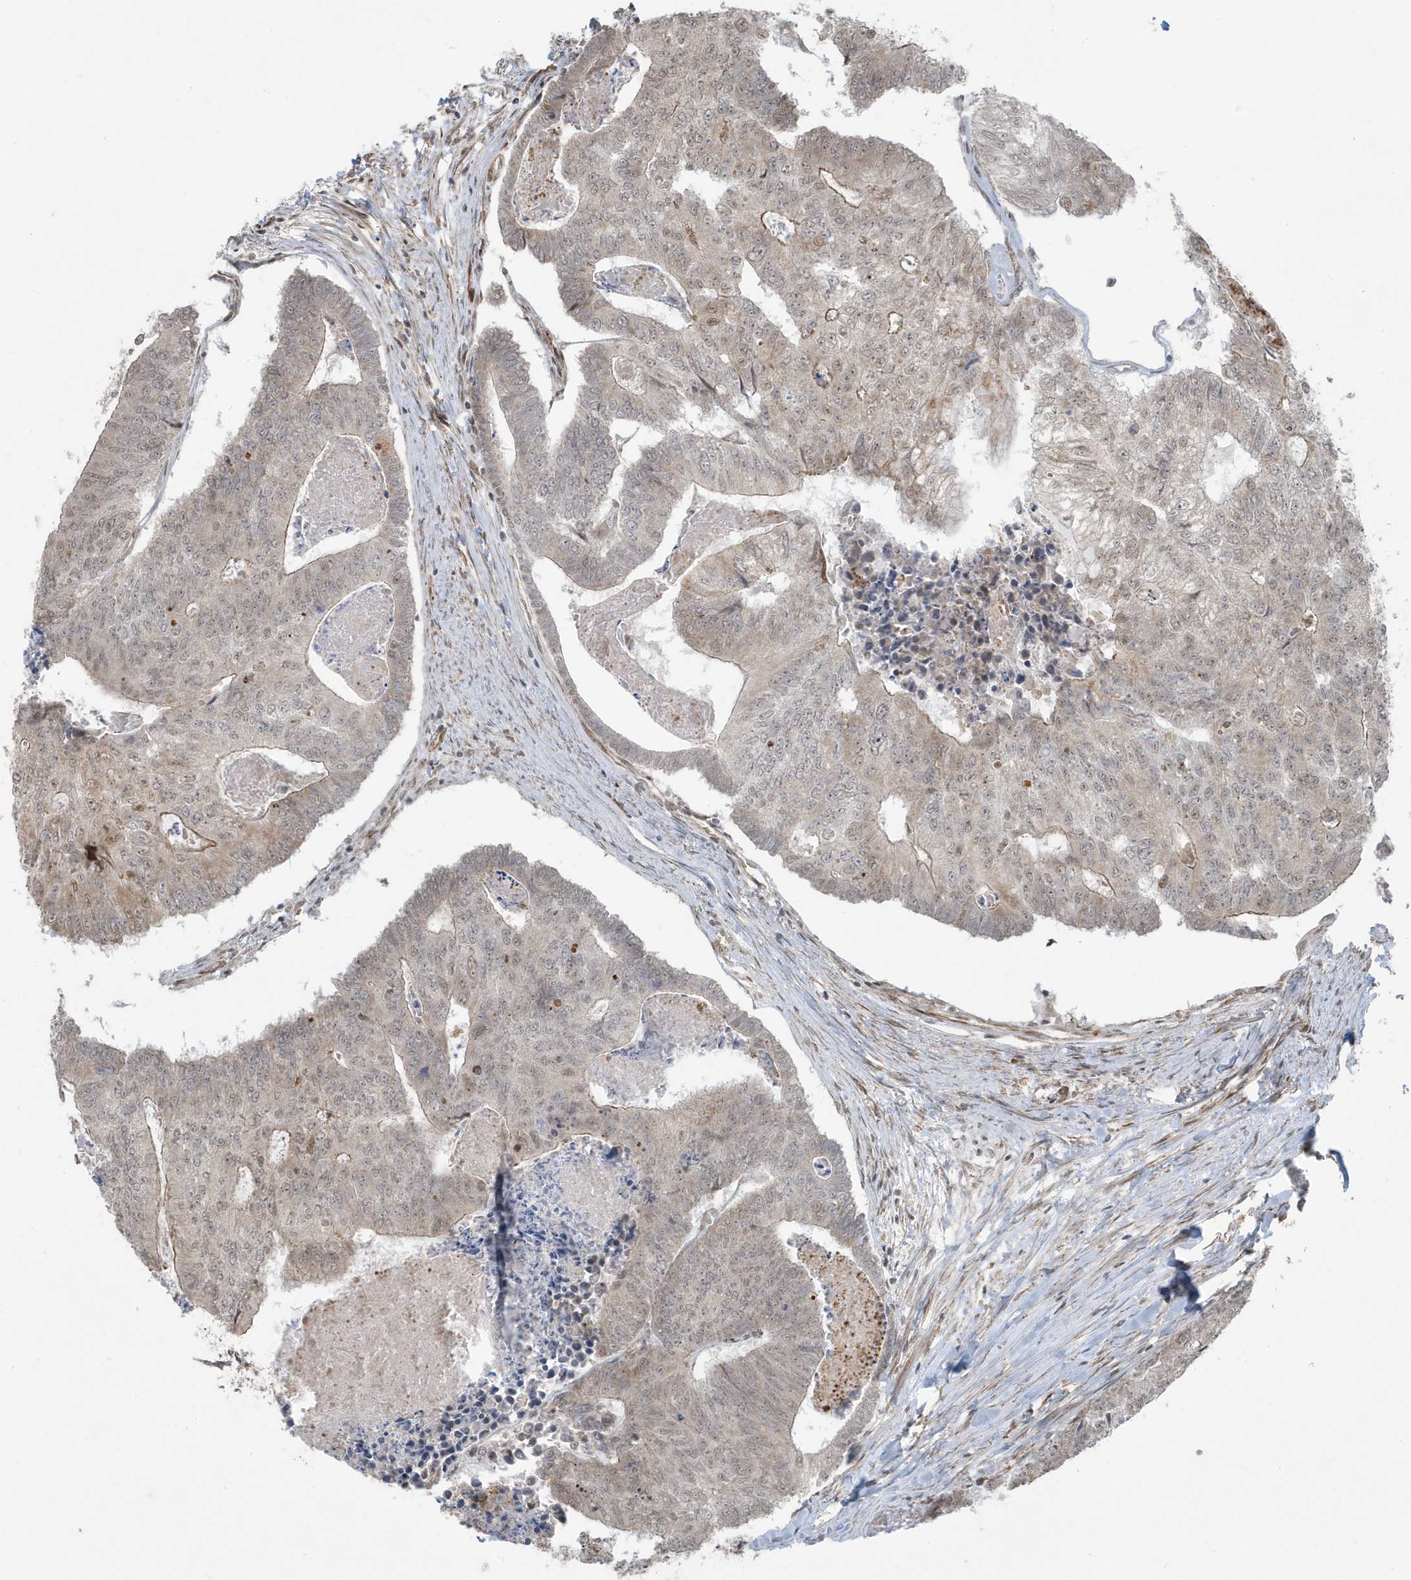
{"staining": {"intensity": "weak", "quantity": "<25%", "location": "cytoplasmic/membranous"}, "tissue": "colorectal cancer", "cell_type": "Tumor cells", "image_type": "cancer", "snomed": [{"axis": "morphology", "description": "Adenocarcinoma, NOS"}, {"axis": "topography", "description": "Colon"}], "caption": "Tumor cells are negative for brown protein staining in colorectal cancer. (Stains: DAB immunohistochemistry (IHC) with hematoxylin counter stain, Microscopy: brightfield microscopy at high magnification).", "gene": "CHCHD4", "patient": {"sex": "female", "age": 67}}